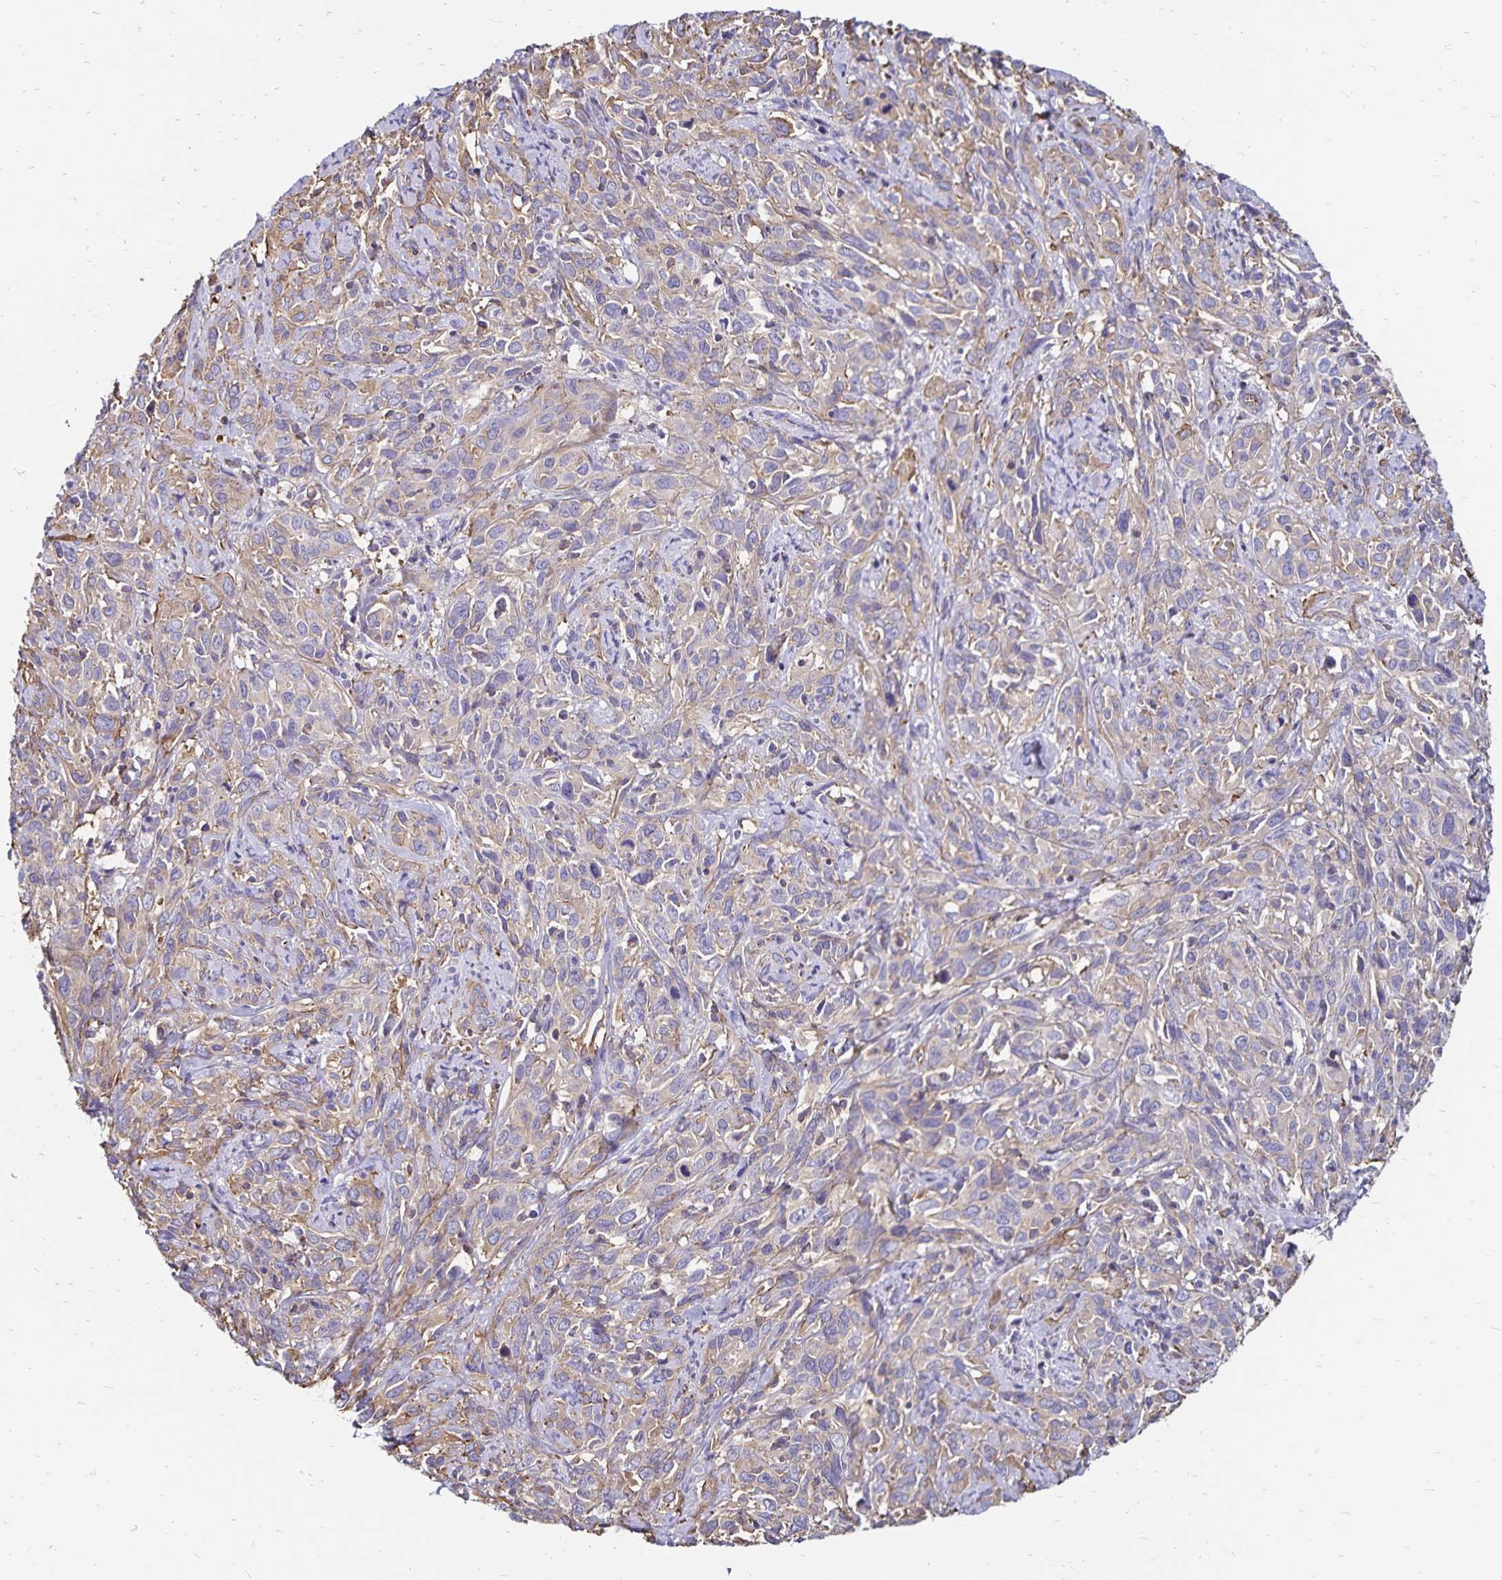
{"staining": {"intensity": "weak", "quantity": "<25%", "location": "cytoplasmic/membranous"}, "tissue": "cervical cancer", "cell_type": "Tumor cells", "image_type": "cancer", "snomed": [{"axis": "morphology", "description": "Normal tissue, NOS"}, {"axis": "morphology", "description": "Squamous cell carcinoma, NOS"}, {"axis": "topography", "description": "Cervix"}], "caption": "This is an IHC image of human cervical cancer. There is no staining in tumor cells.", "gene": "RPRML", "patient": {"sex": "female", "age": 51}}